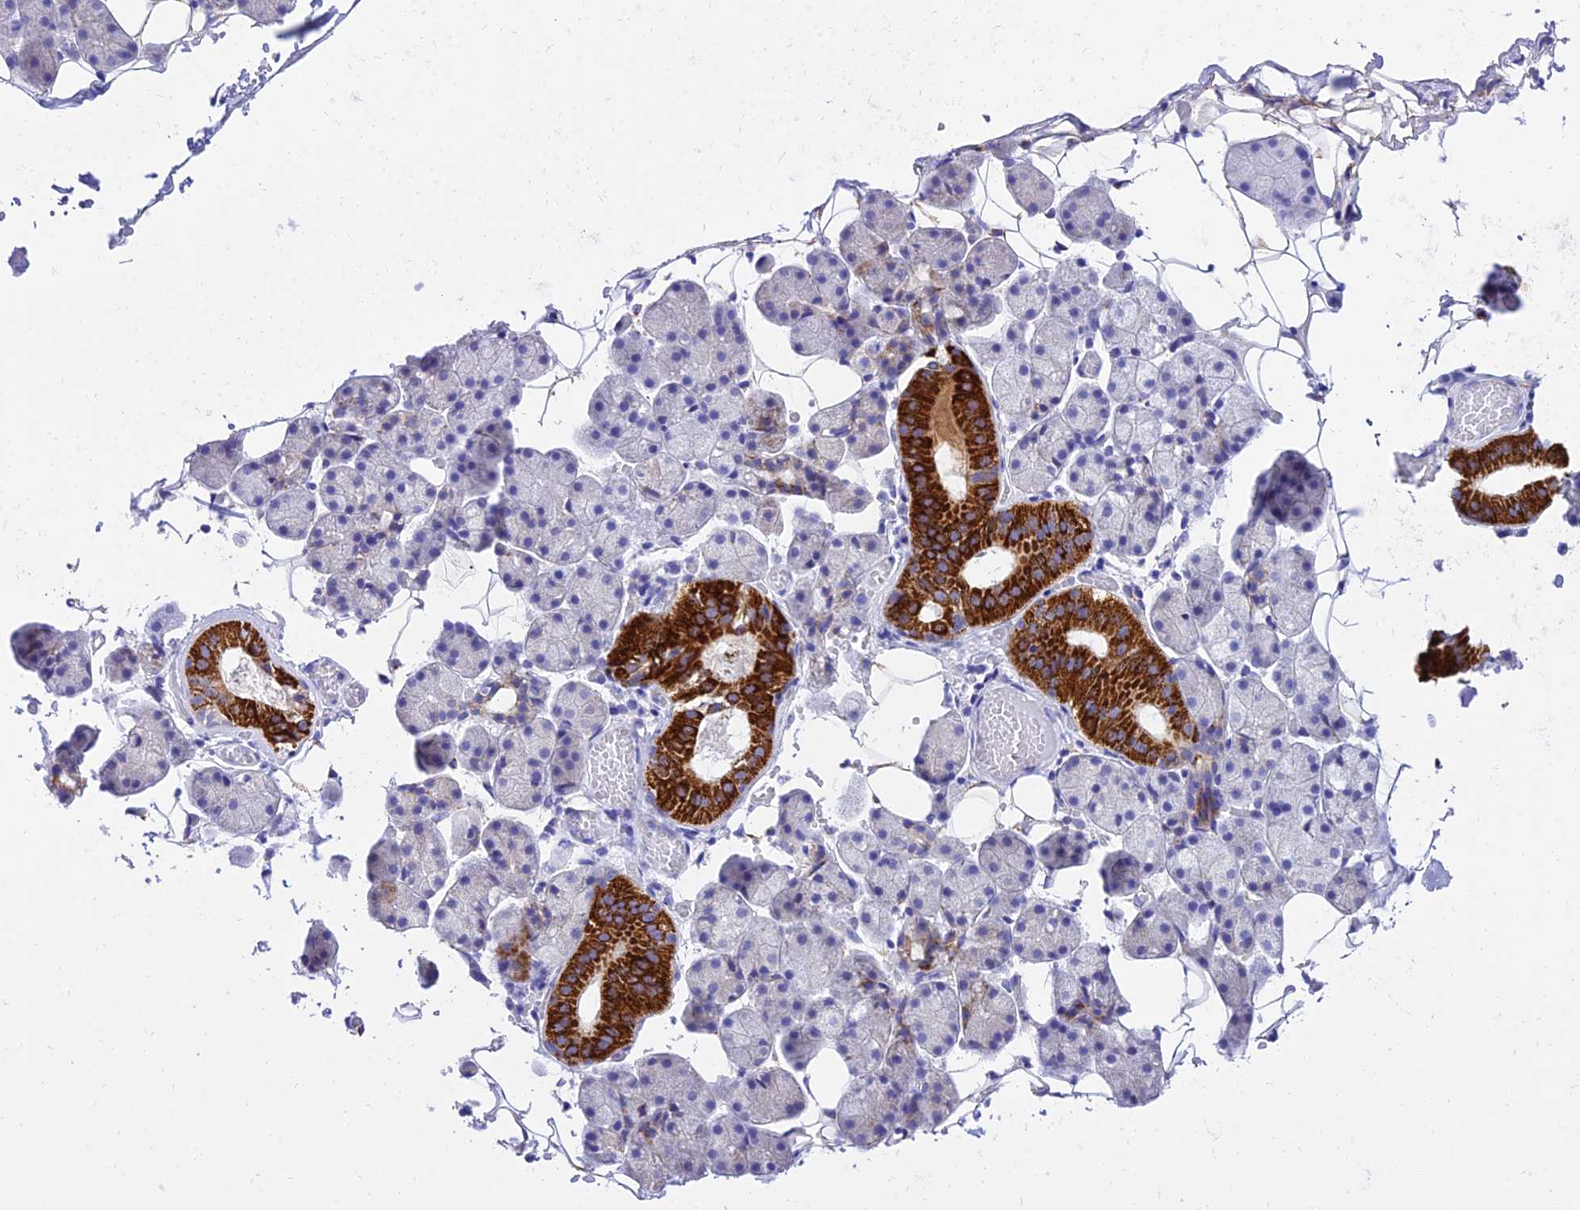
{"staining": {"intensity": "strong", "quantity": "<25%", "location": "cytoplasmic/membranous"}, "tissue": "salivary gland", "cell_type": "Glandular cells", "image_type": "normal", "snomed": [{"axis": "morphology", "description": "Normal tissue, NOS"}, {"axis": "topography", "description": "Salivary gland"}], "caption": "Salivary gland stained for a protein (brown) demonstrates strong cytoplasmic/membranous positive positivity in approximately <25% of glandular cells.", "gene": "PKN3", "patient": {"sex": "female", "age": 33}}